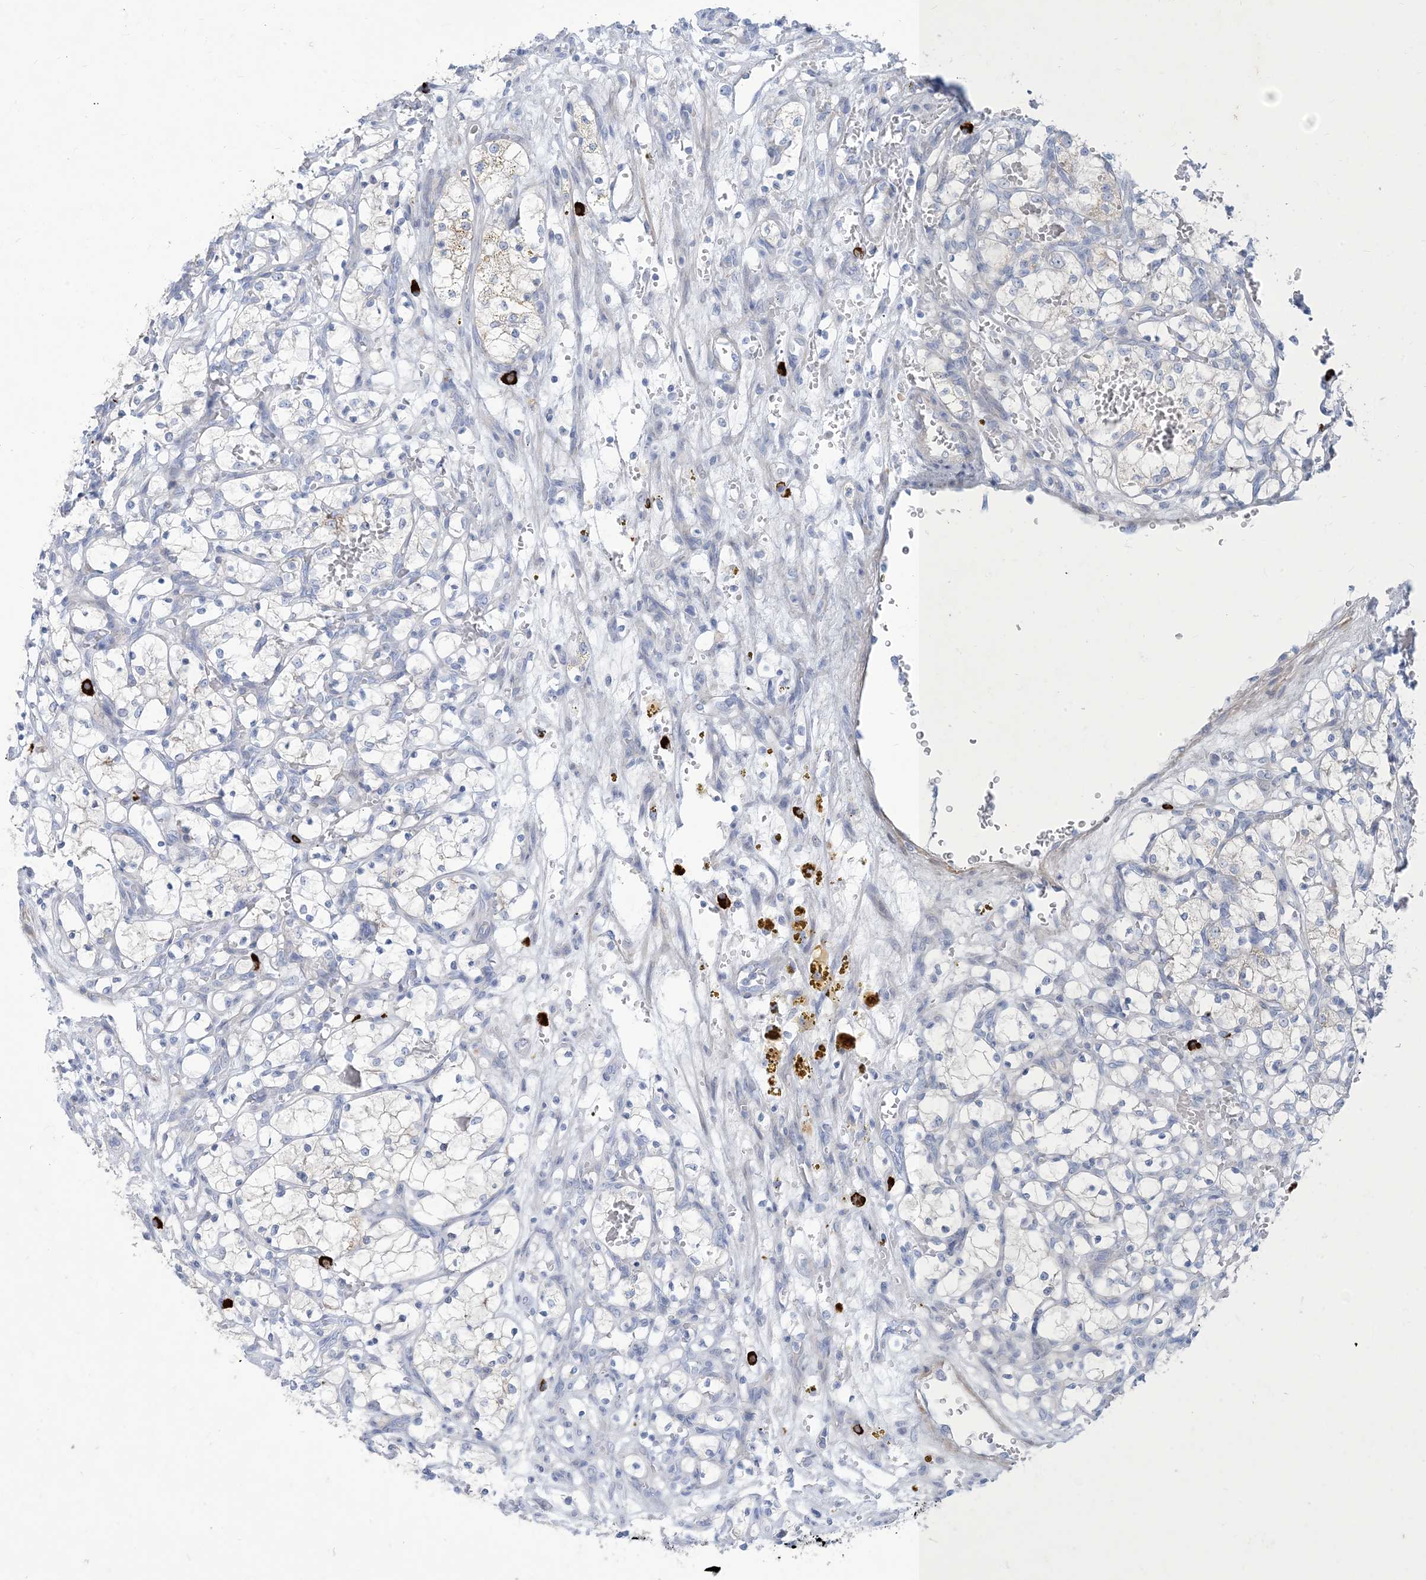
{"staining": {"intensity": "negative", "quantity": "none", "location": "none"}, "tissue": "renal cancer", "cell_type": "Tumor cells", "image_type": "cancer", "snomed": [{"axis": "morphology", "description": "Adenocarcinoma, NOS"}, {"axis": "topography", "description": "Kidney"}], "caption": "This is an IHC photomicrograph of human renal cancer (adenocarcinoma). There is no positivity in tumor cells.", "gene": "MOXD1", "patient": {"sex": "female", "age": 69}}